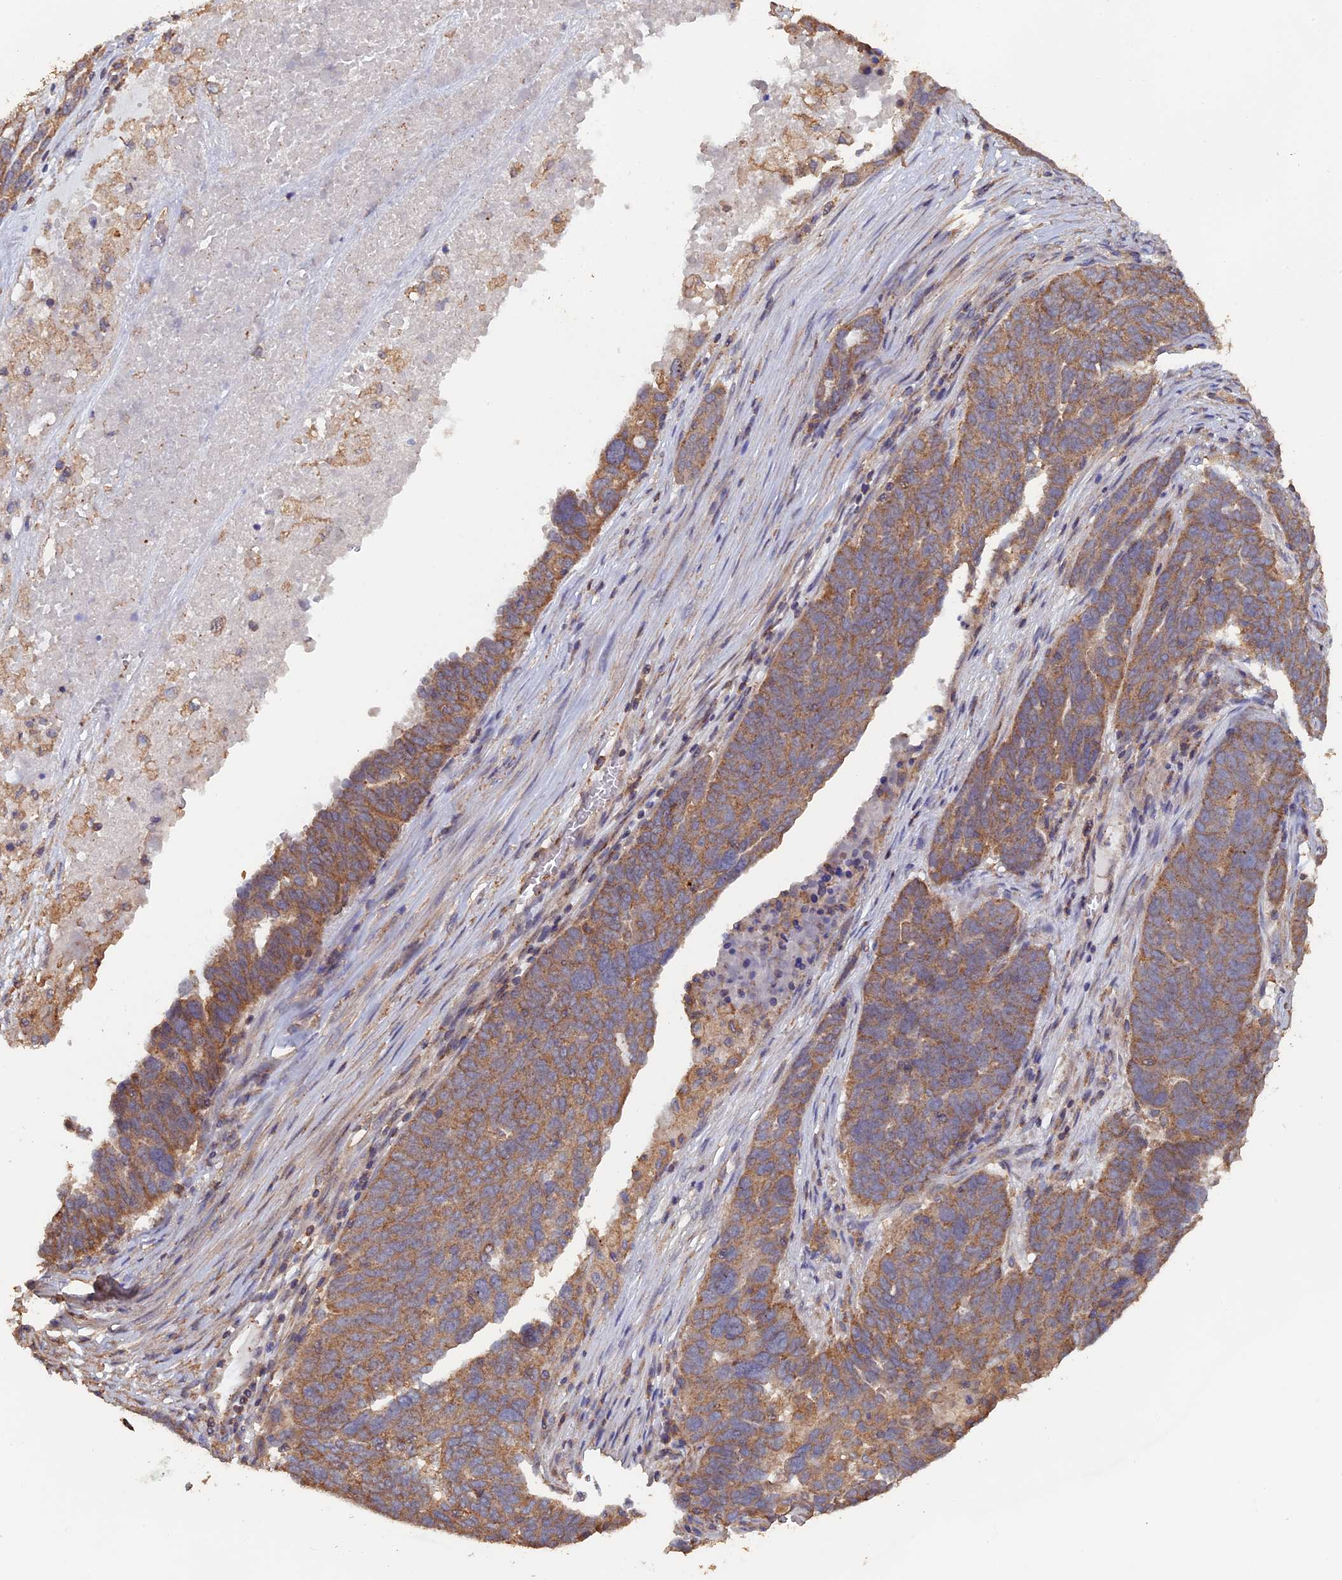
{"staining": {"intensity": "moderate", "quantity": ">75%", "location": "cytoplasmic/membranous"}, "tissue": "ovarian cancer", "cell_type": "Tumor cells", "image_type": "cancer", "snomed": [{"axis": "morphology", "description": "Cystadenocarcinoma, serous, NOS"}, {"axis": "topography", "description": "Ovary"}], "caption": "Ovarian cancer (serous cystadenocarcinoma) stained for a protein (brown) reveals moderate cytoplasmic/membranous positive positivity in about >75% of tumor cells.", "gene": "PIGQ", "patient": {"sex": "female", "age": 59}}